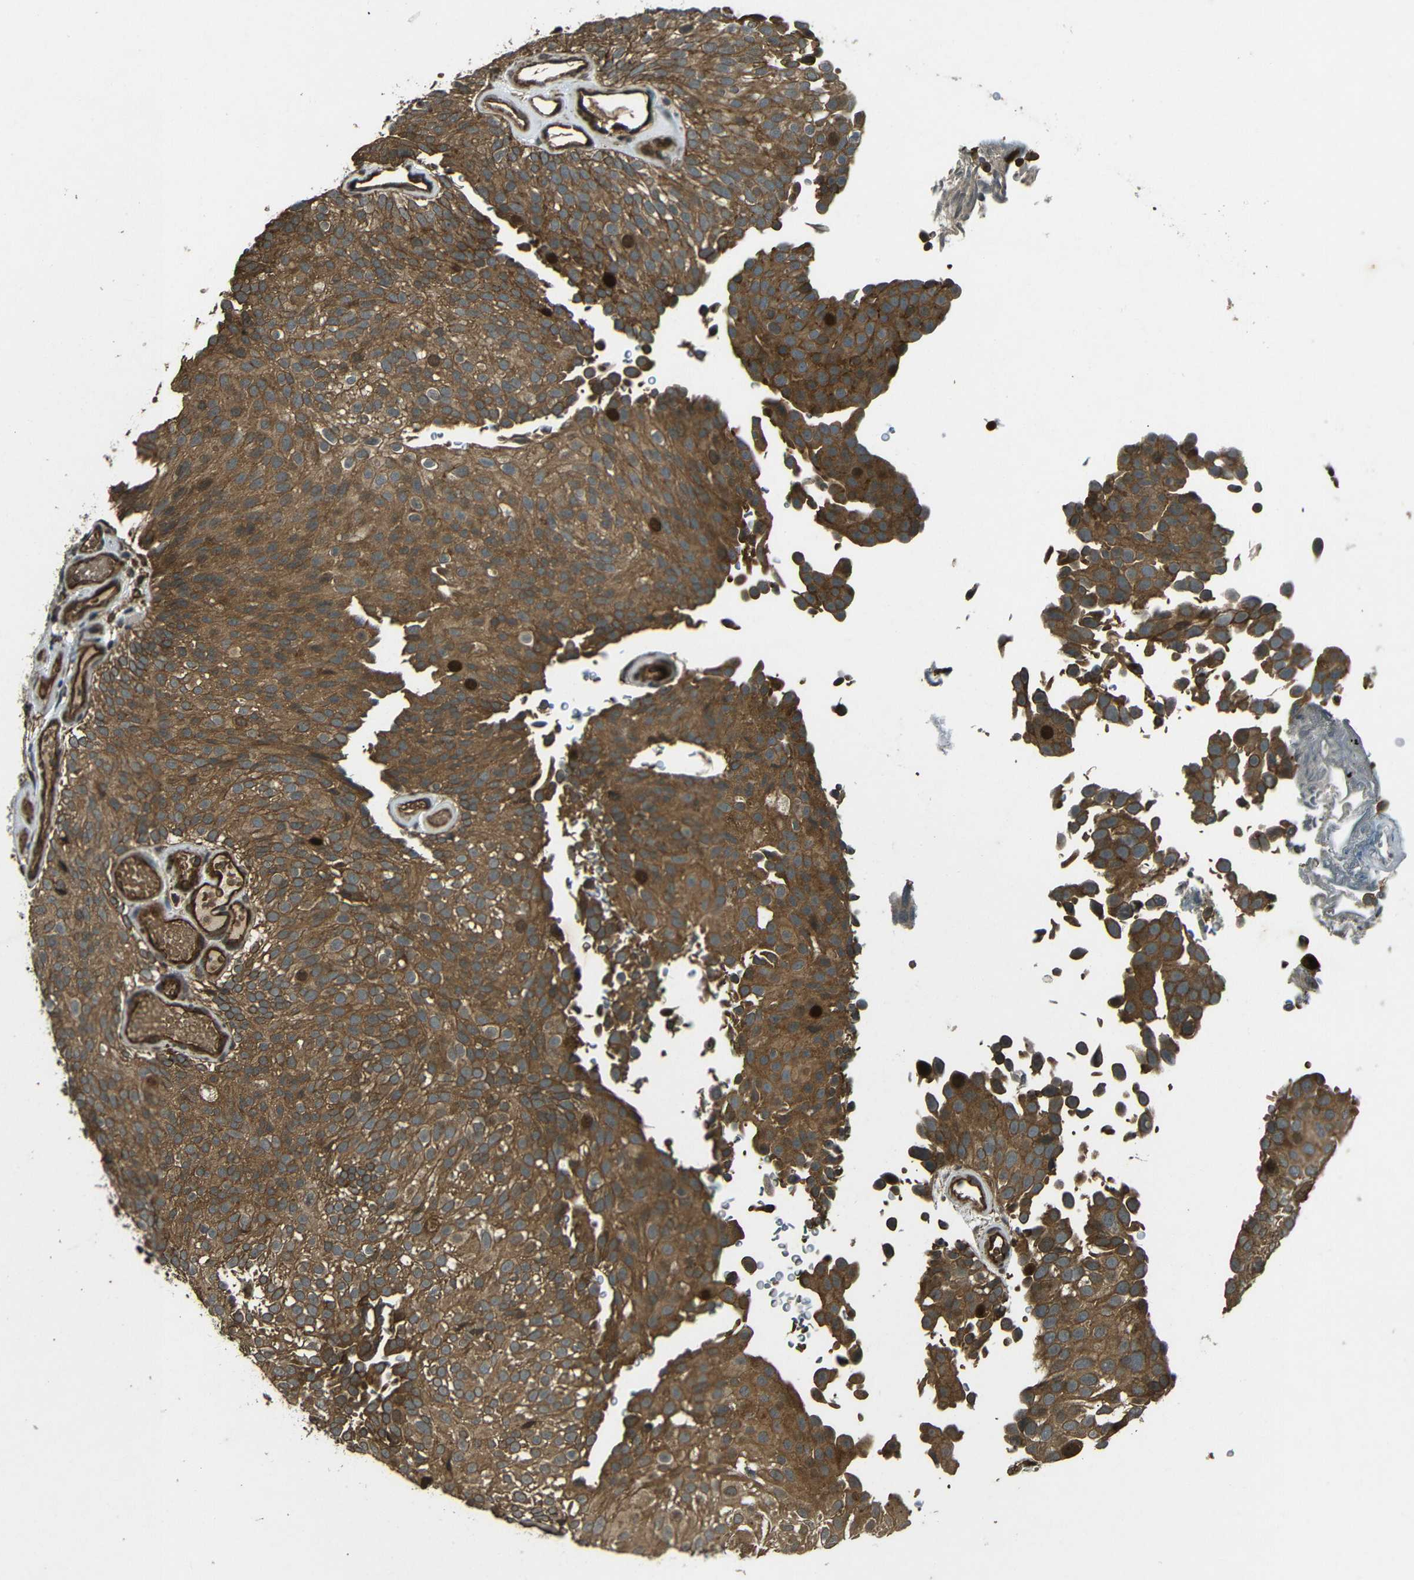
{"staining": {"intensity": "moderate", "quantity": ">75%", "location": "cytoplasmic/membranous"}, "tissue": "urothelial cancer", "cell_type": "Tumor cells", "image_type": "cancer", "snomed": [{"axis": "morphology", "description": "Urothelial carcinoma, Low grade"}, {"axis": "topography", "description": "Urinary bladder"}], "caption": "Protein analysis of urothelial carcinoma (low-grade) tissue exhibits moderate cytoplasmic/membranous expression in approximately >75% of tumor cells.", "gene": "PLK2", "patient": {"sex": "male", "age": 78}}